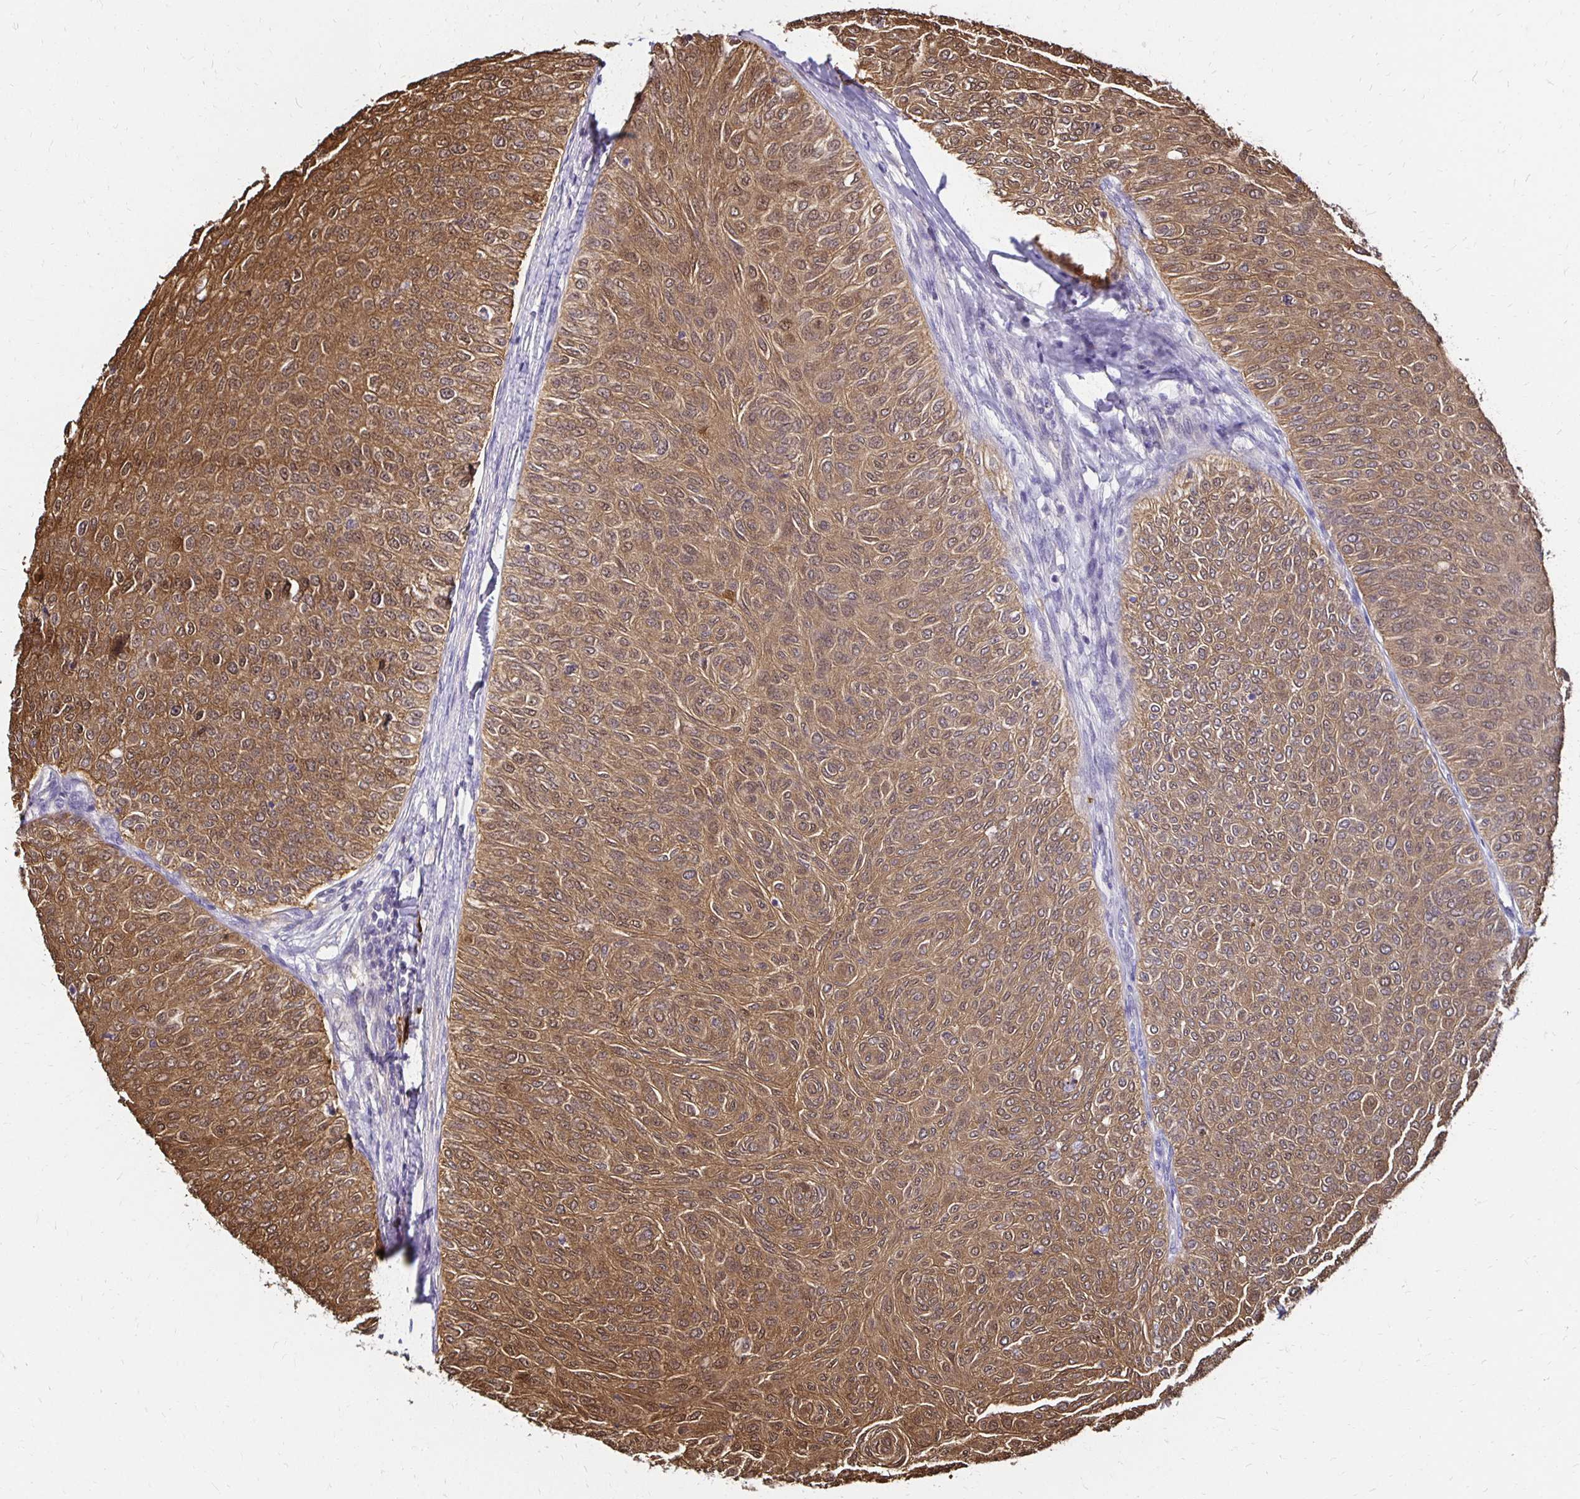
{"staining": {"intensity": "moderate", "quantity": ">75%", "location": "cytoplasmic/membranous,nuclear"}, "tissue": "urothelial cancer", "cell_type": "Tumor cells", "image_type": "cancer", "snomed": [{"axis": "morphology", "description": "Urothelial carcinoma, Low grade"}, {"axis": "topography", "description": "Urinary bladder"}], "caption": "Protein staining exhibits moderate cytoplasmic/membranous and nuclear positivity in about >75% of tumor cells in urothelial cancer.", "gene": "TXN", "patient": {"sex": "male", "age": 78}}